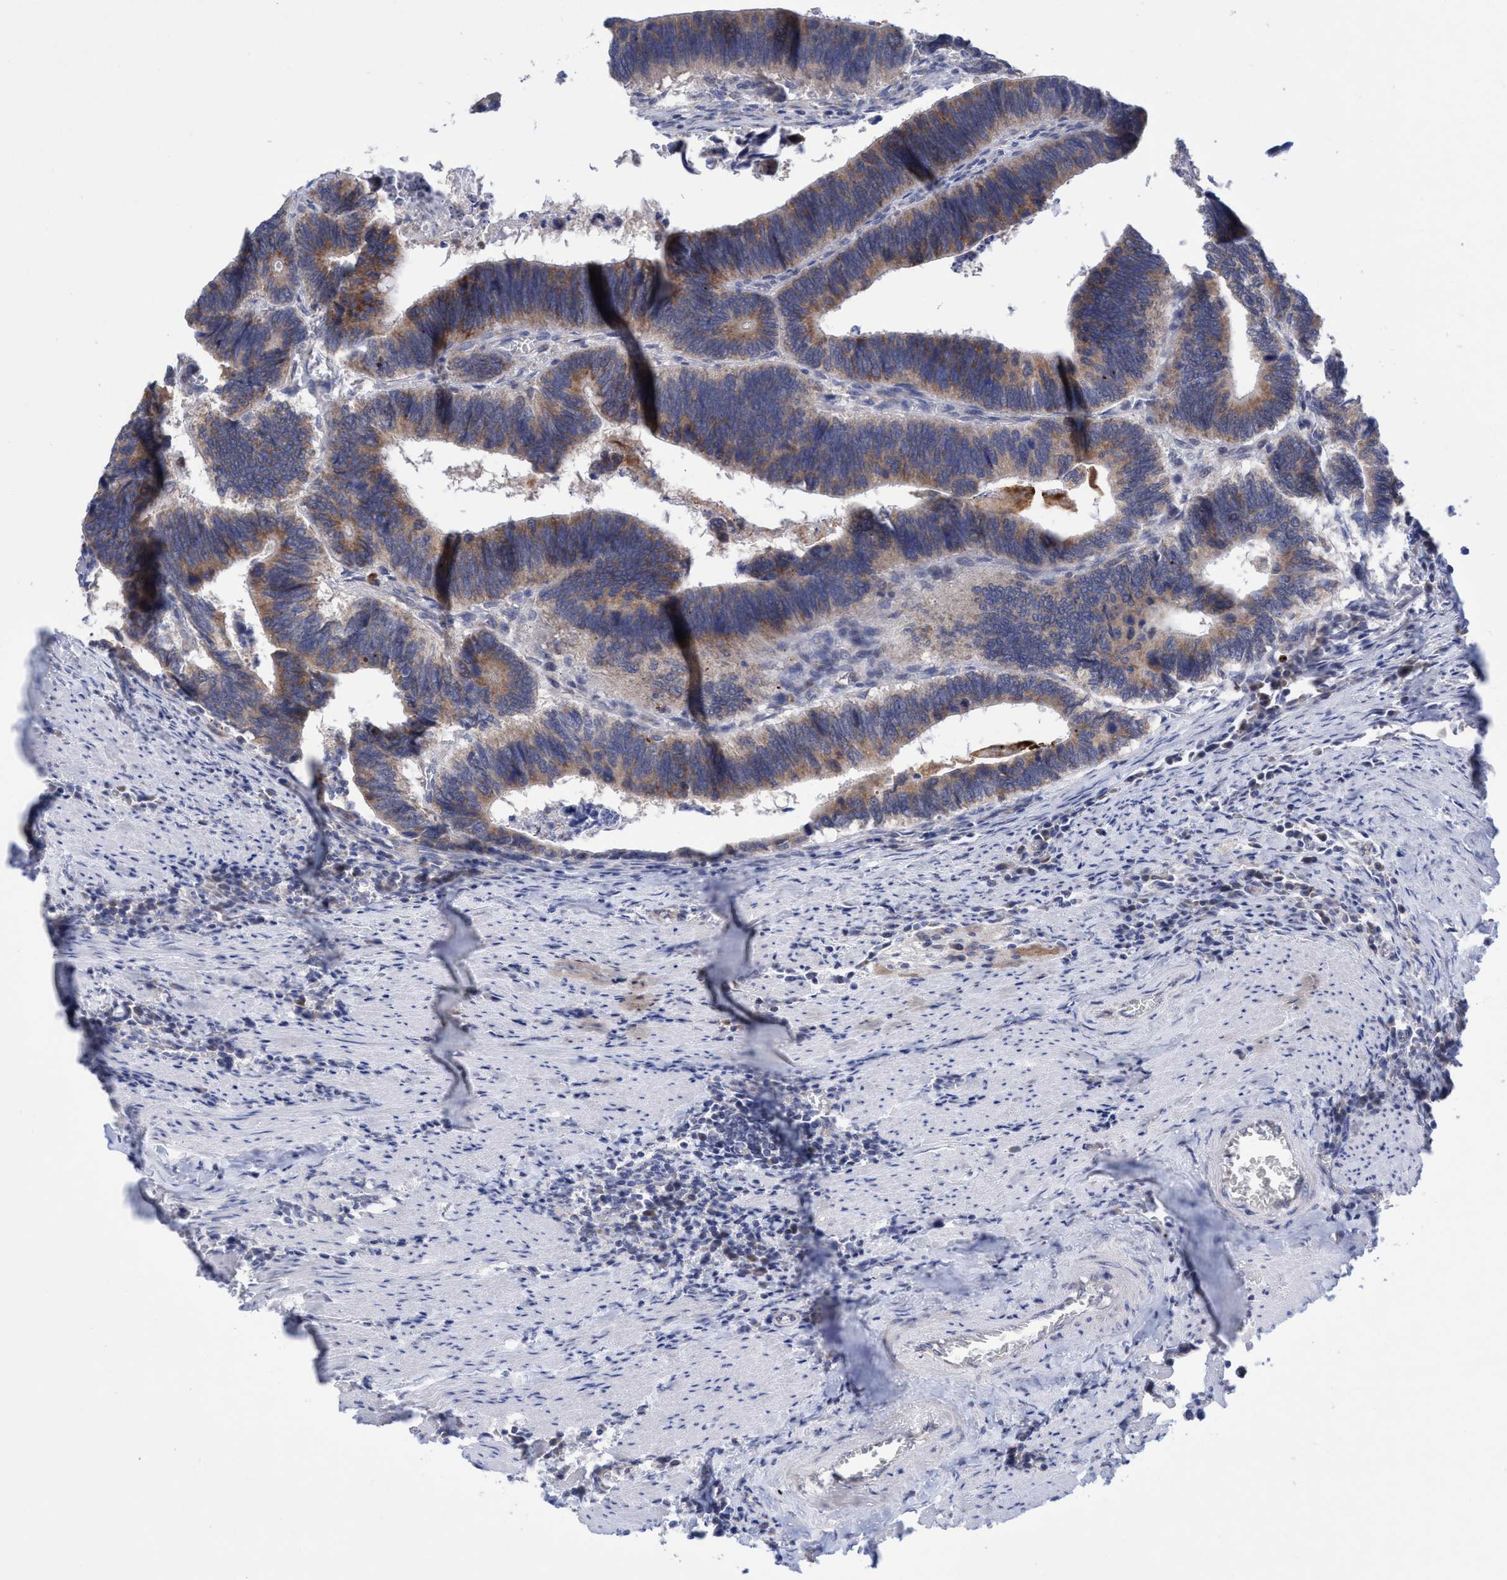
{"staining": {"intensity": "moderate", "quantity": ">75%", "location": "cytoplasmic/membranous"}, "tissue": "colorectal cancer", "cell_type": "Tumor cells", "image_type": "cancer", "snomed": [{"axis": "morphology", "description": "Adenocarcinoma, NOS"}, {"axis": "topography", "description": "Colon"}], "caption": "Adenocarcinoma (colorectal) stained with DAB (3,3'-diaminobenzidine) immunohistochemistry (IHC) exhibits medium levels of moderate cytoplasmic/membranous expression in about >75% of tumor cells. (Stains: DAB (3,3'-diaminobenzidine) in brown, nuclei in blue, Microscopy: brightfield microscopy at high magnification).", "gene": "P2RY14", "patient": {"sex": "male", "age": 72}}